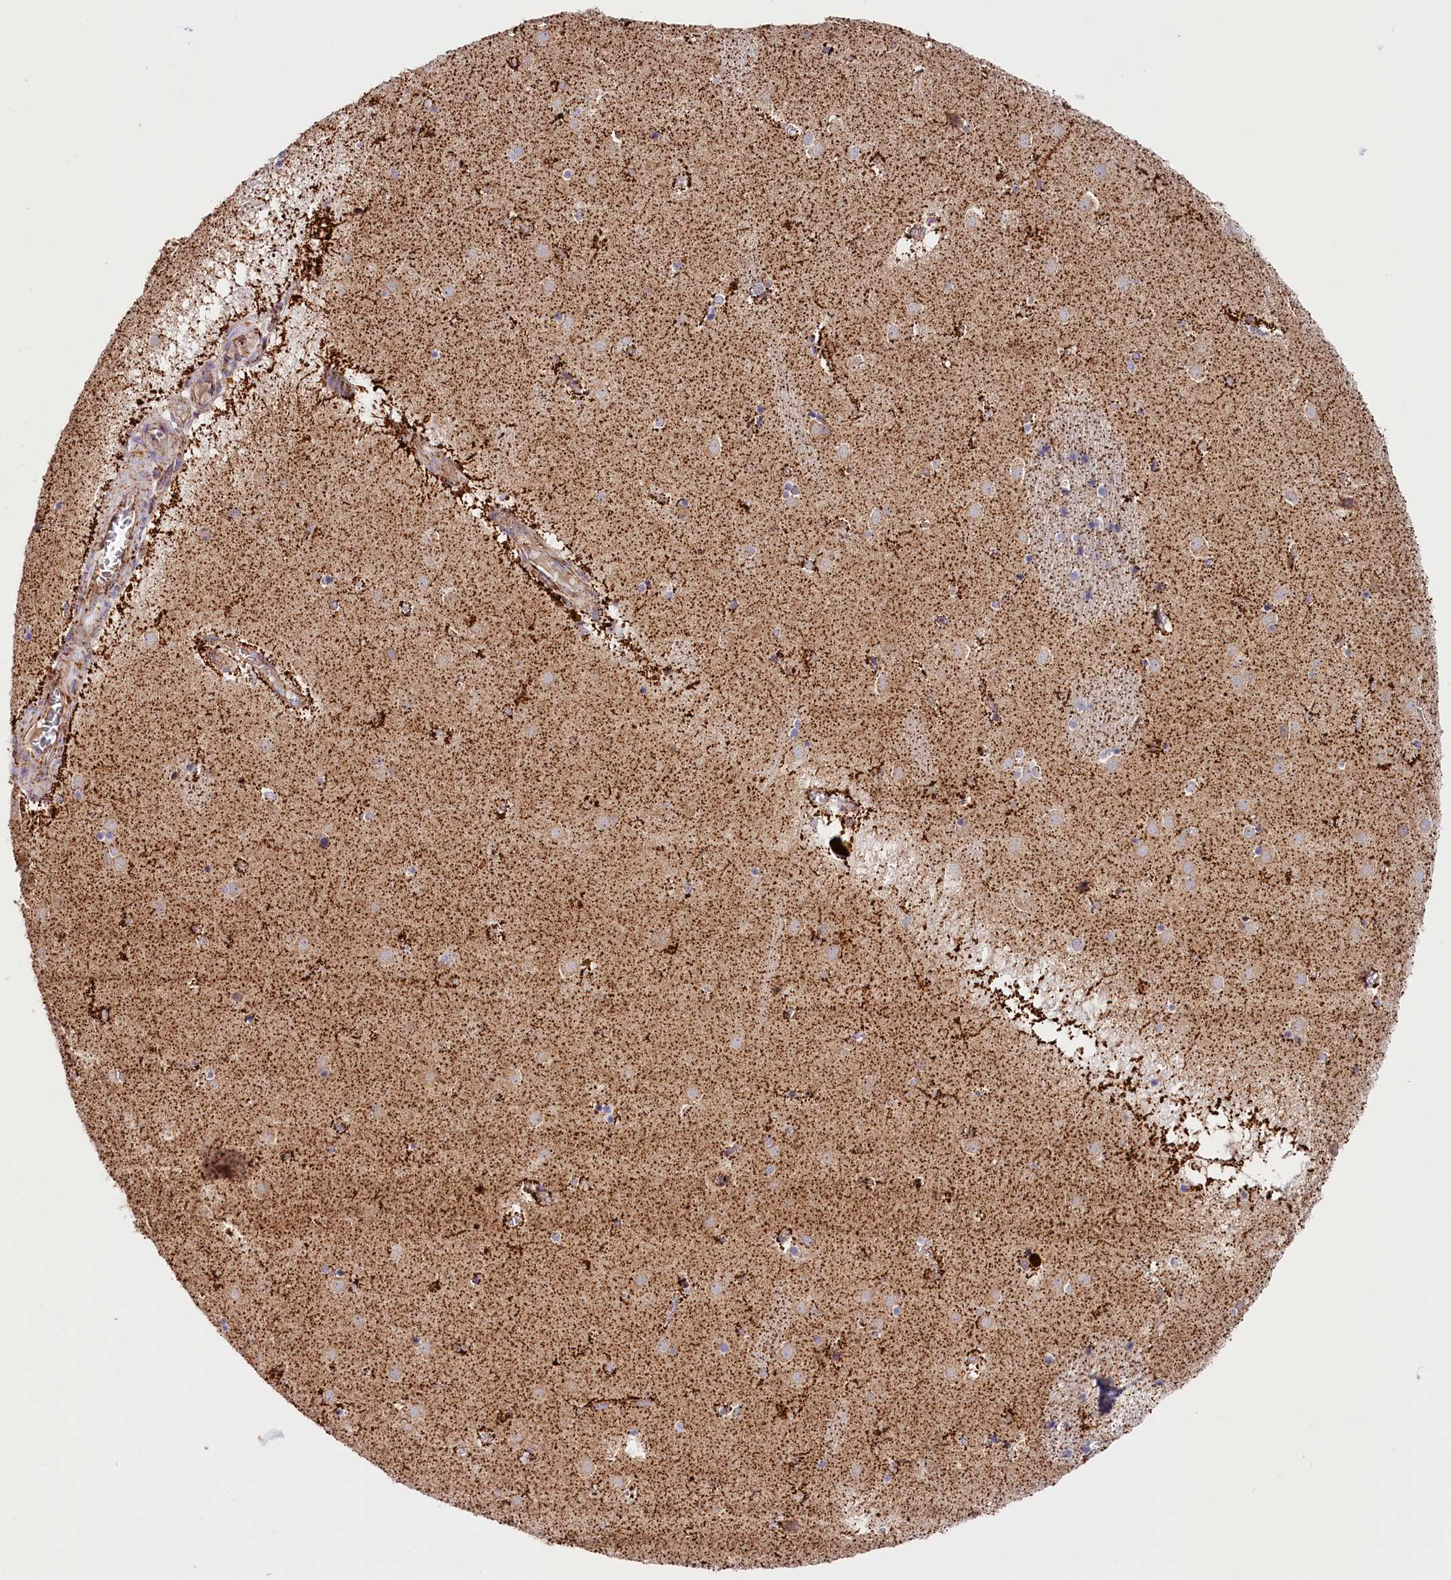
{"staining": {"intensity": "negative", "quantity": "none", "location": "none"}, "tissue": "caudate", "cell_type": "Glial cells", "image_type": "normal", "snomed": [{"axis": "morphology", "description": "Normal tissue, NOS"}, {"axis": "topography", "description": "Lateral ventricle wall"}], "caption": "Micrograph shows no protein positivity in glial cells of unremarkable caudate. (Immunohistochemistry, brightfield microscopy, high magnification).", "gene": "AKTIP", "patient": {"sex": "male", "age": 70}}